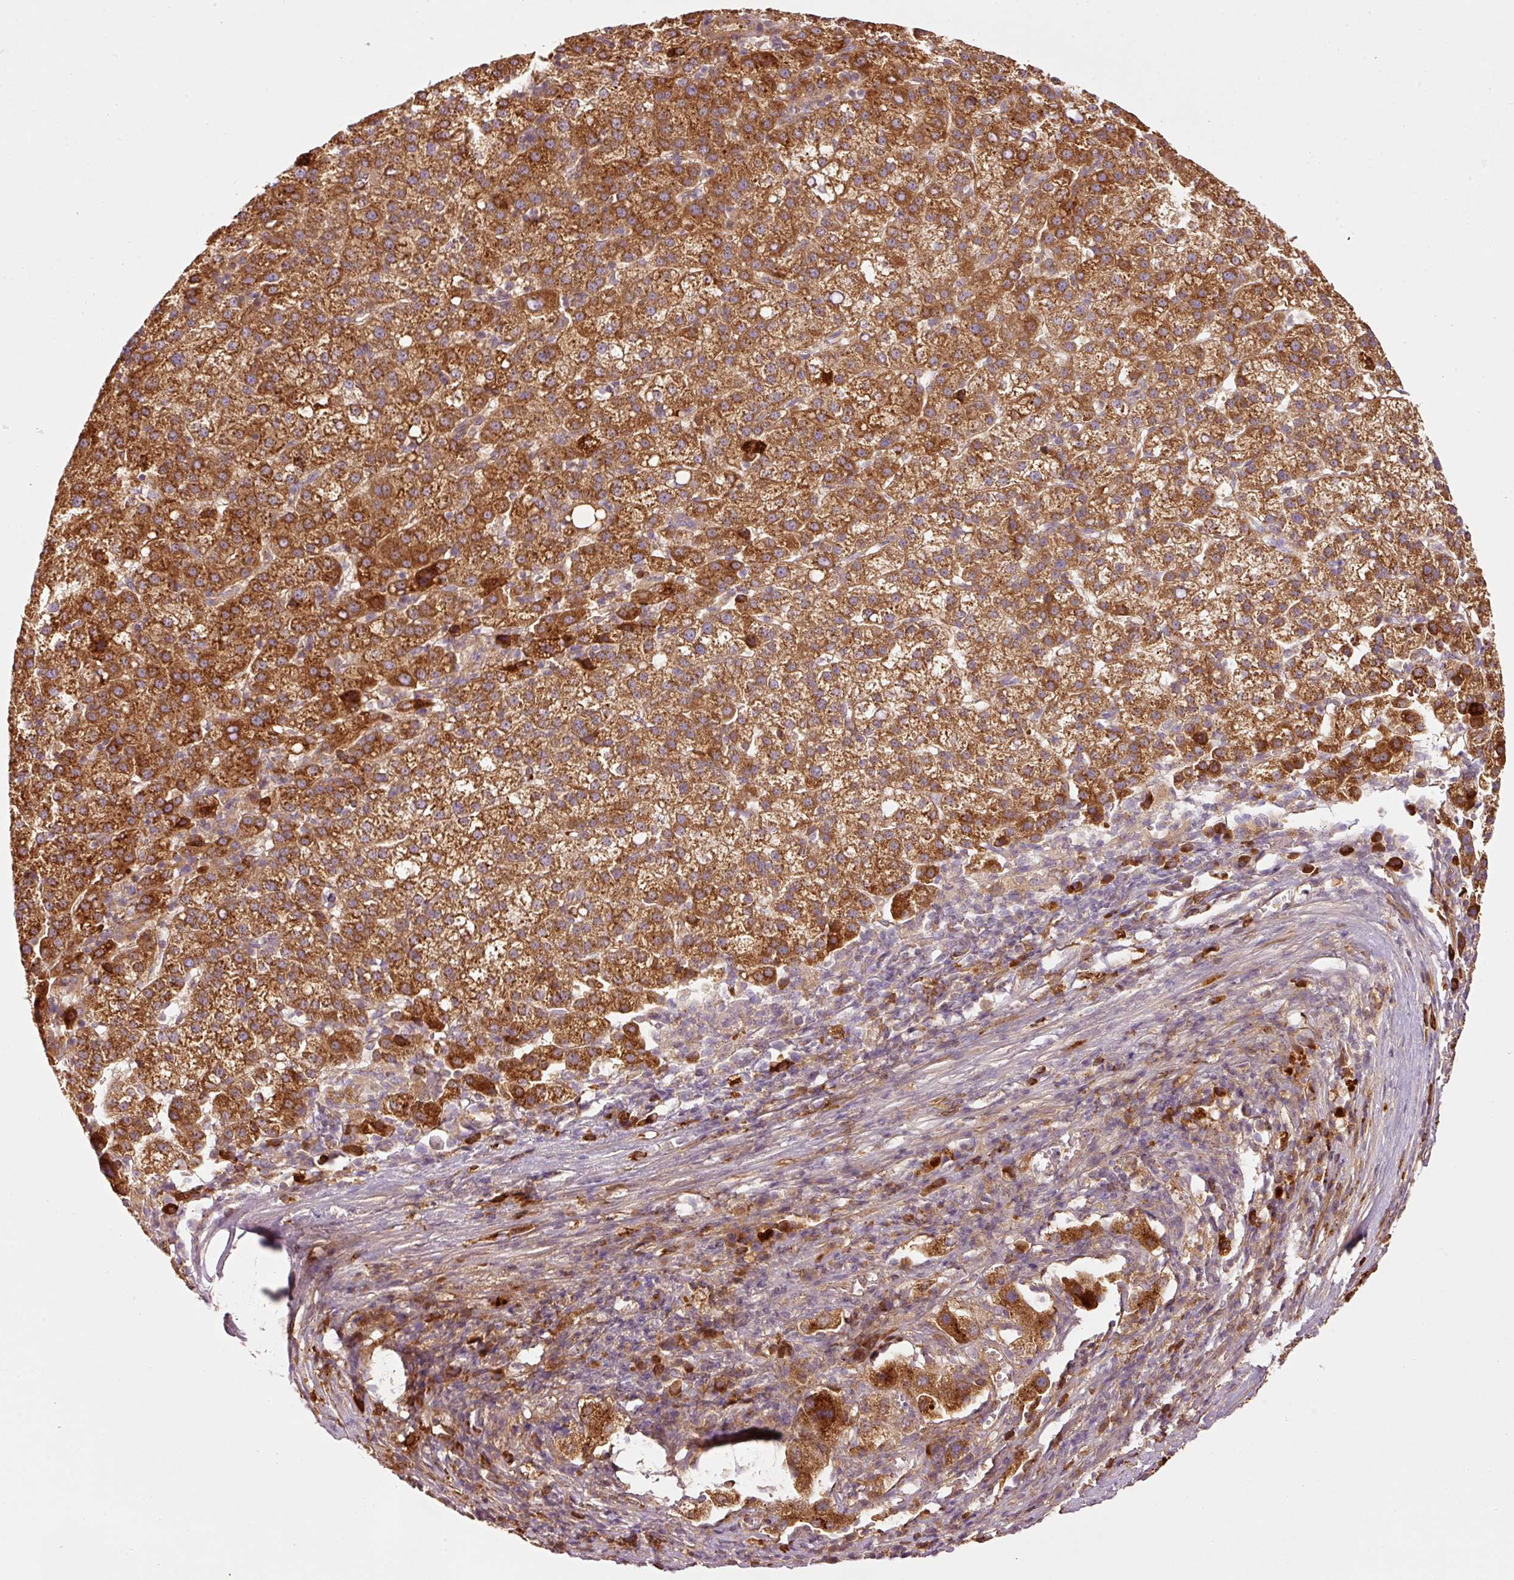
{"staining": {"intensity": "strong", "quantity": ">75%", "location": "cytoplasmic/membranous"}, "tissue": "liver cancer", "cell_type": "Tumor cells", "image_type": "cancer", "snomed": [{"axis": "morphology", "description": "Carcinoma, Hepatocellular, NOS"}, {"axis": "topography", "description": "Liver"}], "caption": "This photomicrograph shows immunohistochemistry staining of liver hepatocellular carcinoma, with high strong cytoplasmic/membranous expression in about >75% of tumor cells.", "gene": "SERPING1", "patient": {"sex": "female", "age": 58}}